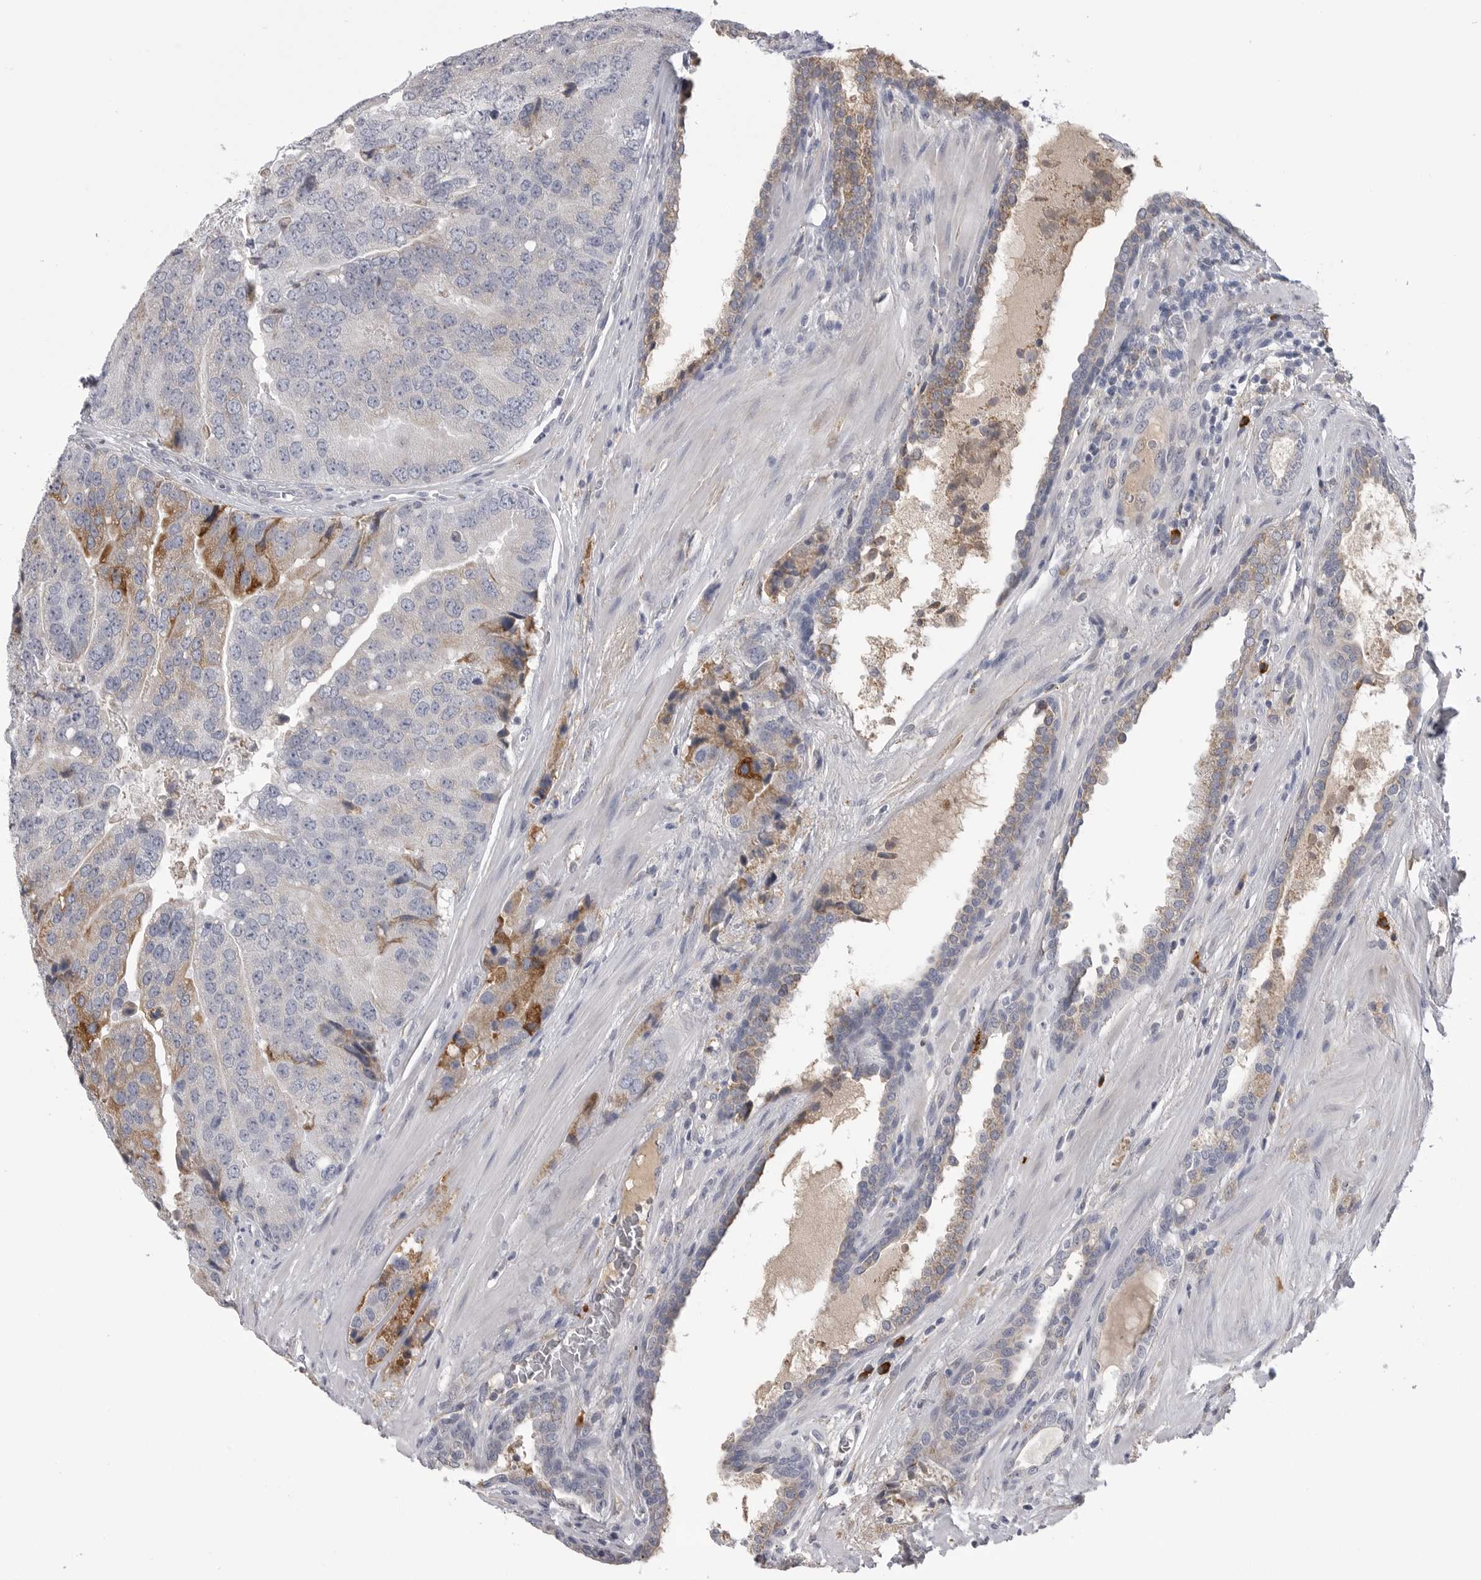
{"staining": {"intensity": "moderate", "quantity": "<25%", "location": "cytoplasmic/membranous"}, "tissue": "prostate cancer", "cell_type": "Tumor cells", "image_type": "cancer", "snomed": [{"axis": "morphology", "description": "Adenocarcinoma, High grade"}, {"axis": "topography", "description": "Prostate"}], "caption": "Immunohistochemical staining of prostate cancer shows moderate cytoplasmic/membranous protein staining in about <25% of tumor cells.", "gene": "FKBP2", "patient": {"sex": "male", "age": 70}}